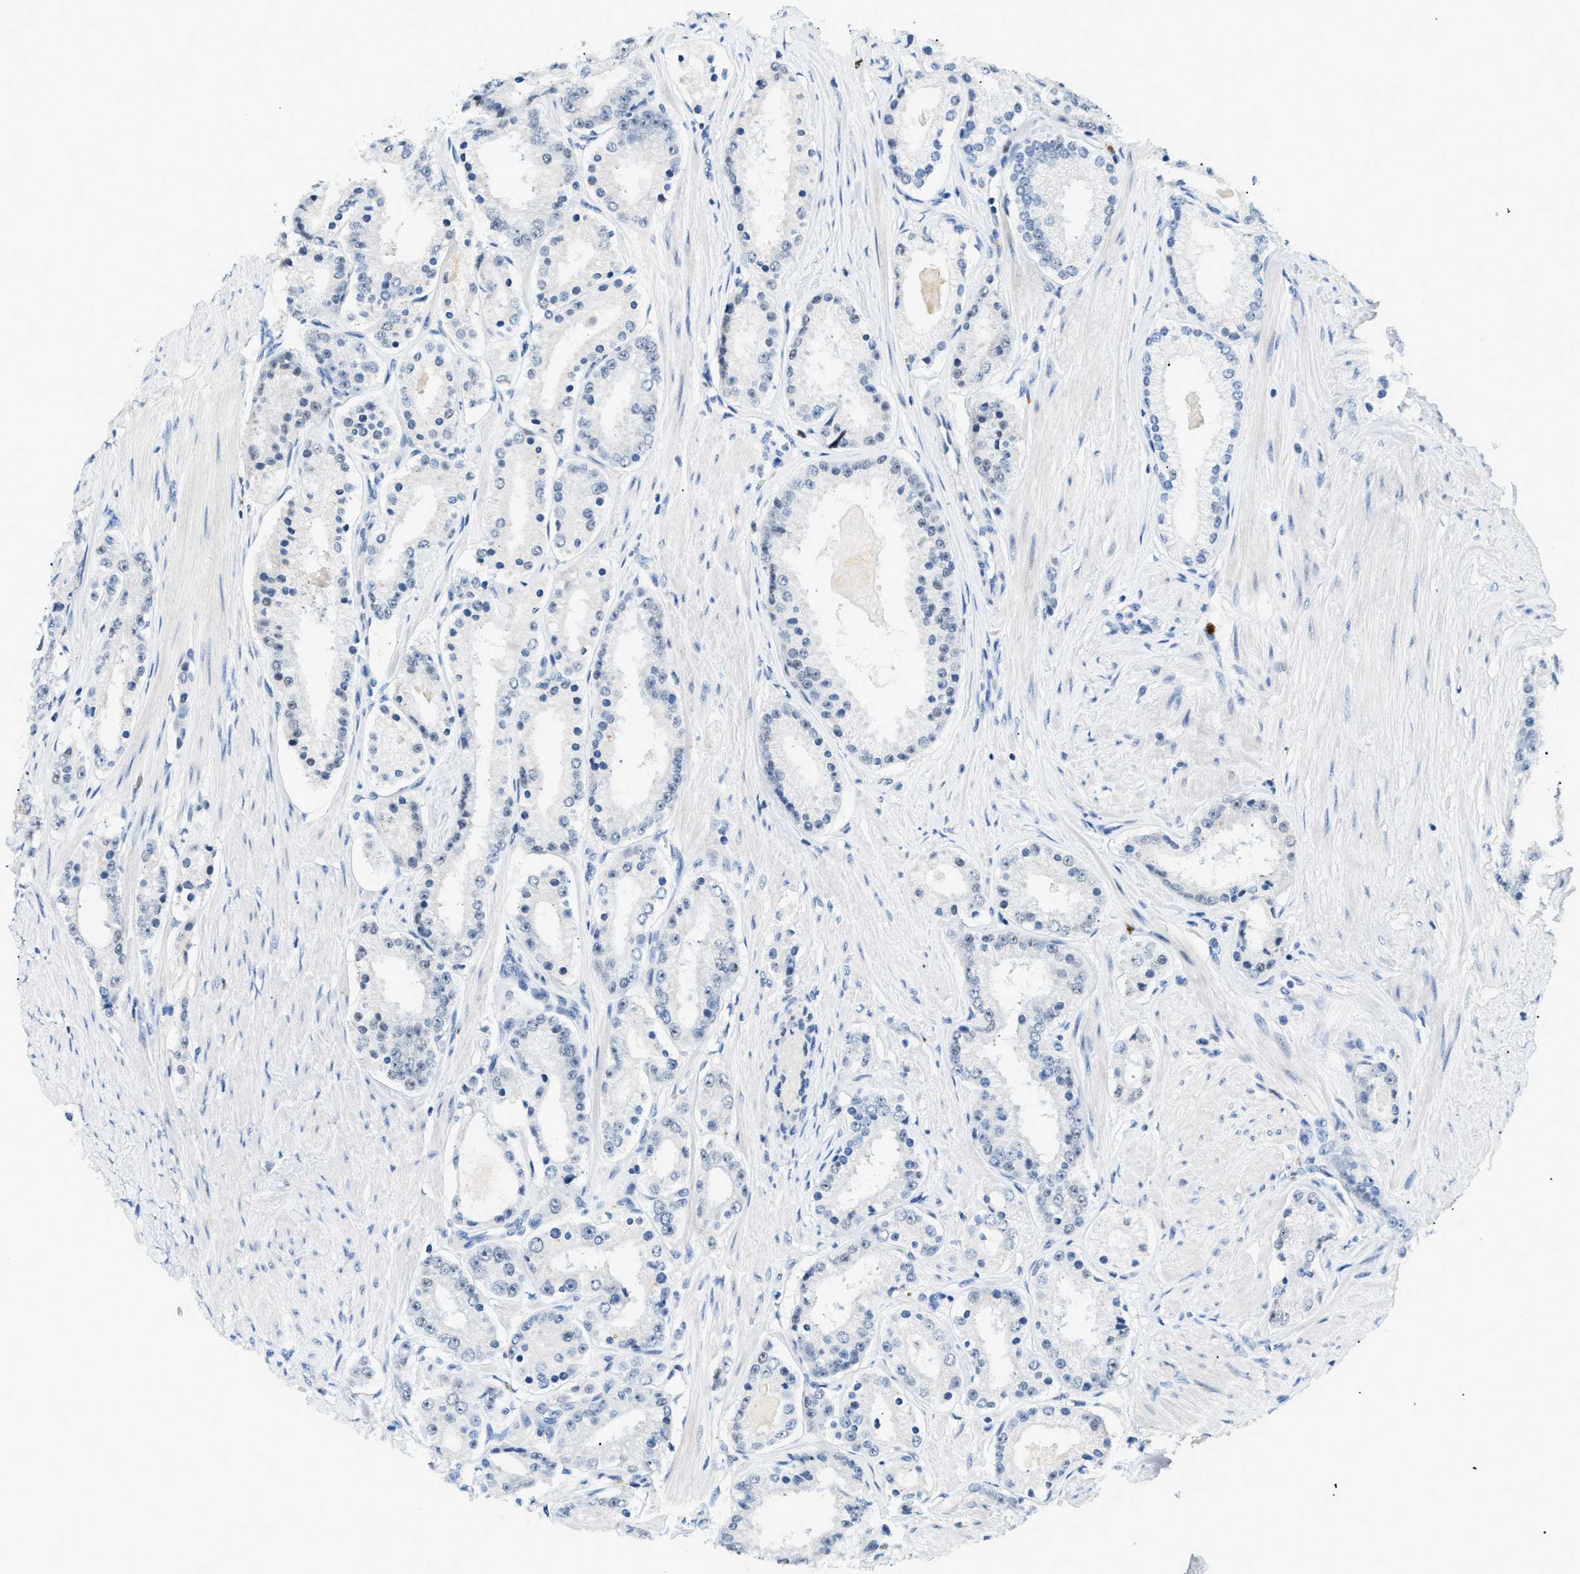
{"staining": {"intensity": "negative", "quantity": "none", "location": "none"}, "tissue": "prostate cancer", "cell_type": "Tumor cells", "image_type": "cancer", "snomed": [{"axis": "morphology", "description": "Adenocarcinoma, Low grade"}, {"axis": "topography", "description": "Prostate"}], "caption": "The immunohistochemistry photomicrograph has no significant expression in tumor cells of prostate cancer tissue.", "gene": "SMARCC1", "patient": {"sex": "male", "age": 63}}